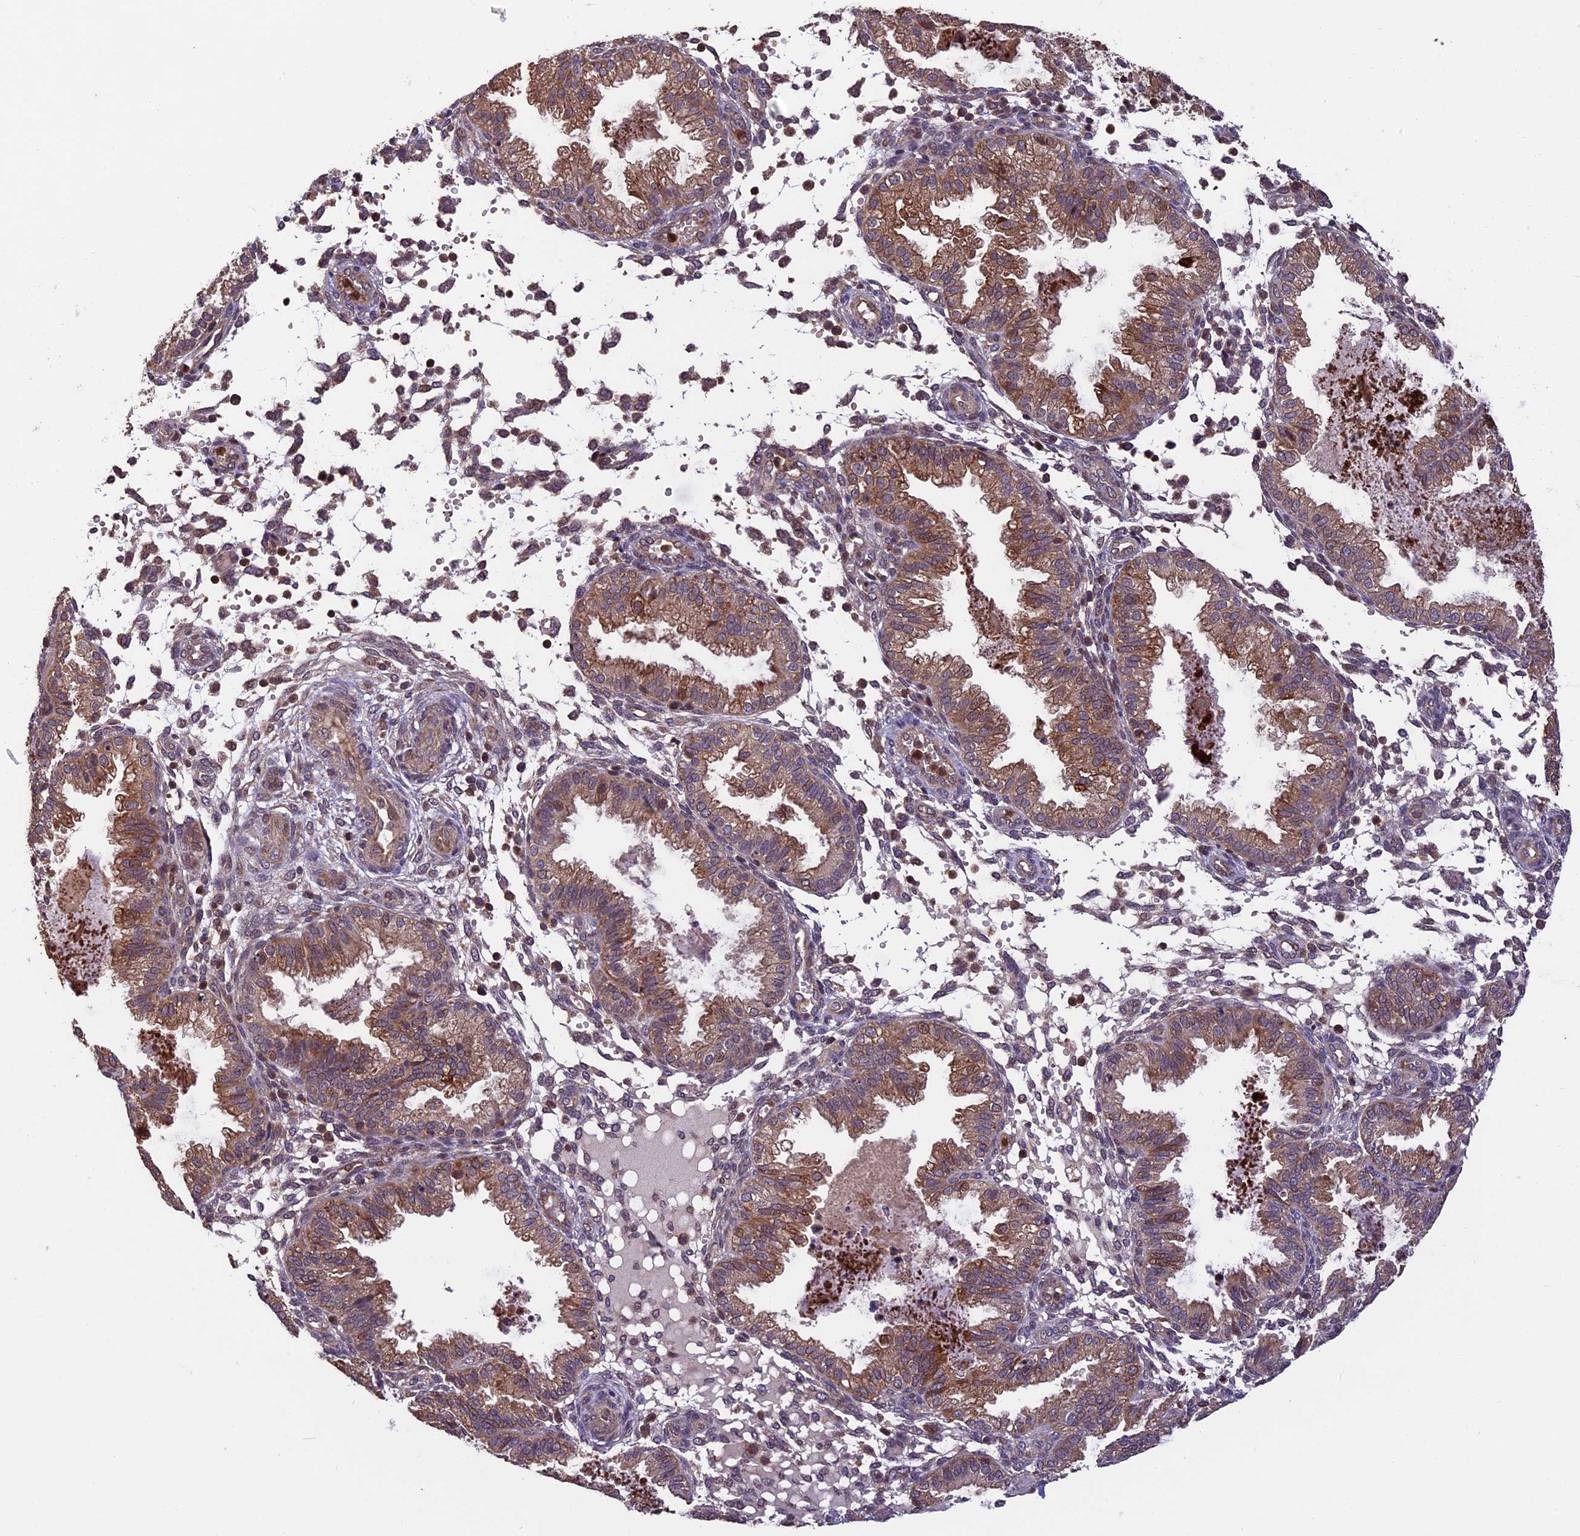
{"staining": {"intensity": "weak", "quantity": "<25%", "location": "cytoplasmic/membranous"}, "tissue": "endometrium", "cell_type": "Cells in endometrial stroma", "image_type": "normal", "snomed": [{"axis": "morphology", "description": "Normal tissue, NOS"}, {"axis": "topography", "description": "Endometrium"}], "caption": "Immunohistochemistry (IHC) image of normal endometrium stained for a protein (brown), which reveals no staining in cells in endometrial stroma.", "gene": "PKD2L2", "patient": {"sex": "female", "age": 33}}